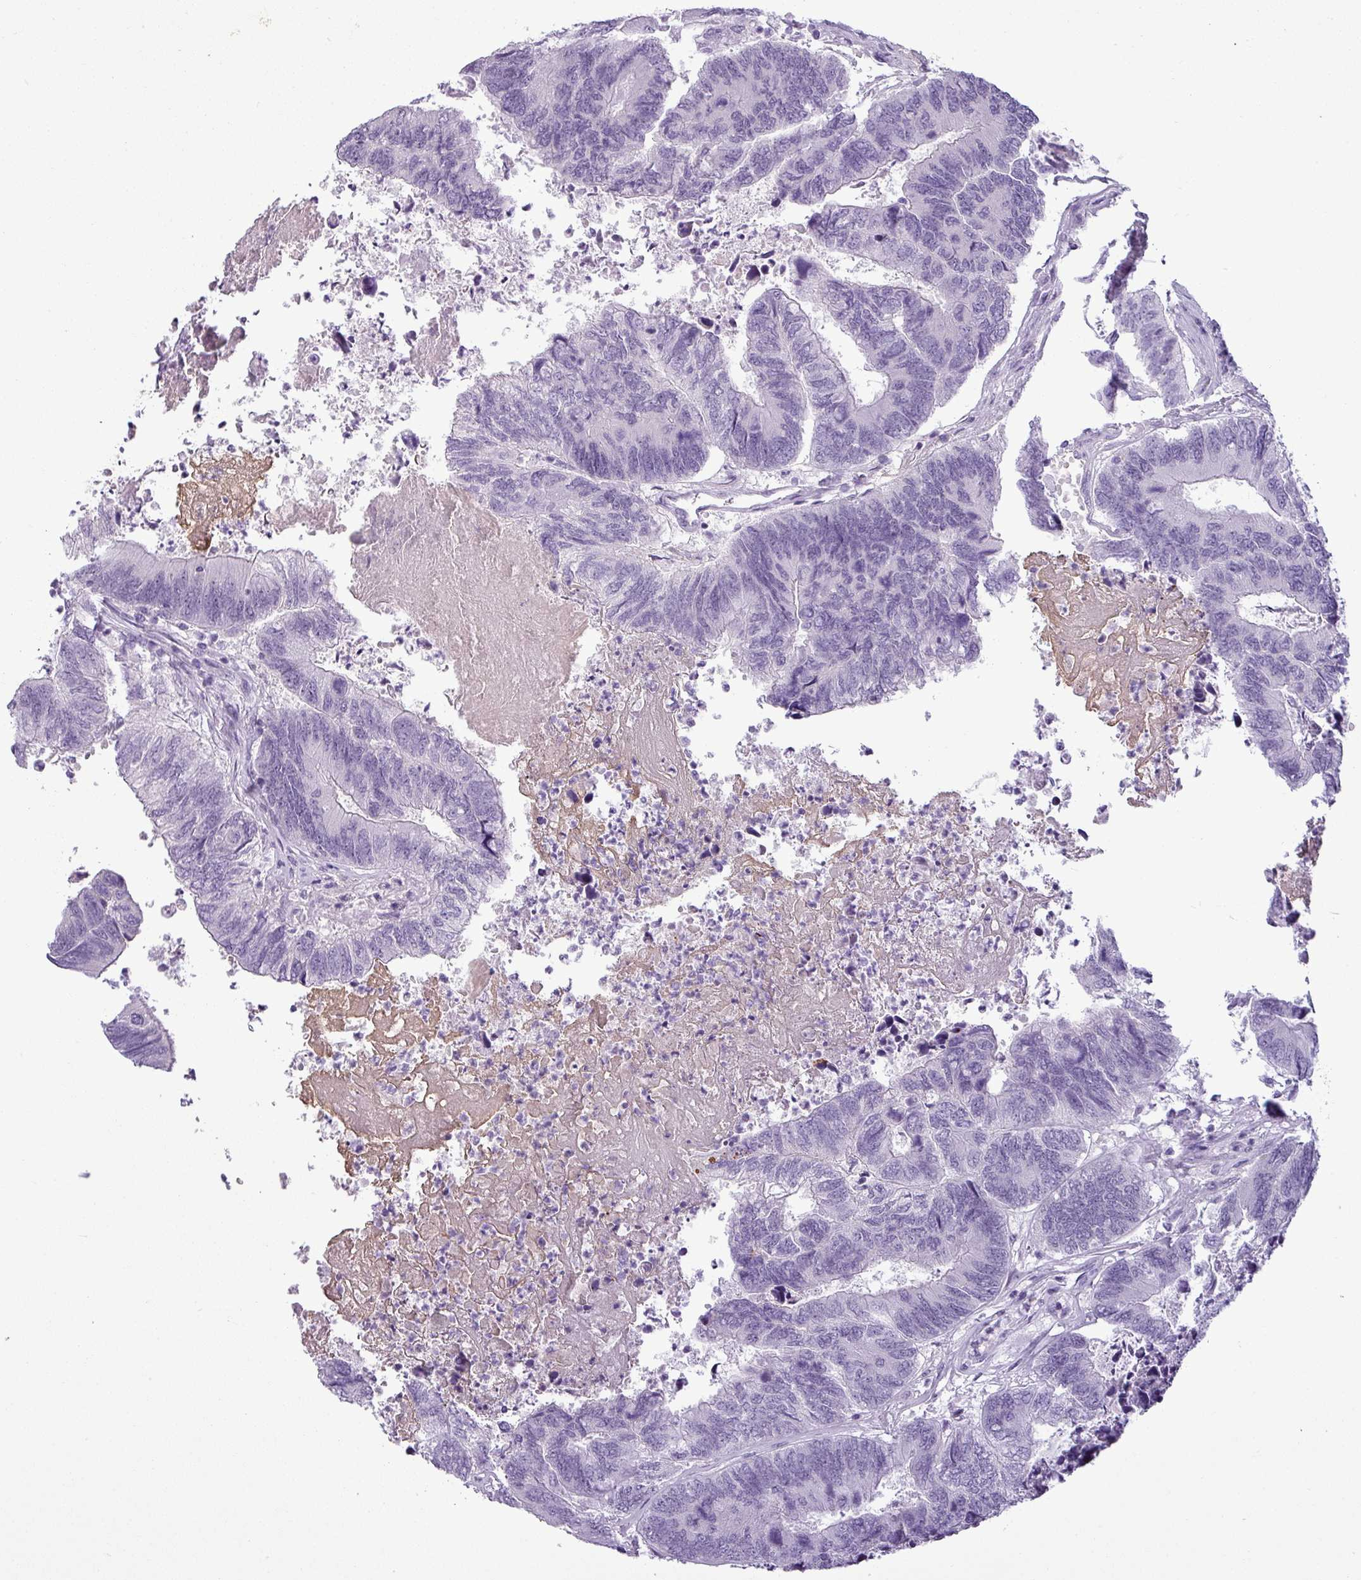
{"staining": {"intensity": "negative", "quantity": "none", "location": "none"}, "tissue": "colorectal cancer", "cell_type": "Tumor cells", "image_type": "cancer", "snomed": [{"axis": "morphology", "description": "Adenocarcinoma, NOS"}, {"axis": "topography", "description": "Colon"}], "caption": "High magnification brightfield microscopy of colorectal cancer (adenocarcinoma) stained with DAB (brown) and counterstained with hematoxylin (blue): tumor cells show no significant staining.", "gene": "CDH16", "patient": {"sex": "female", "age": 67}}